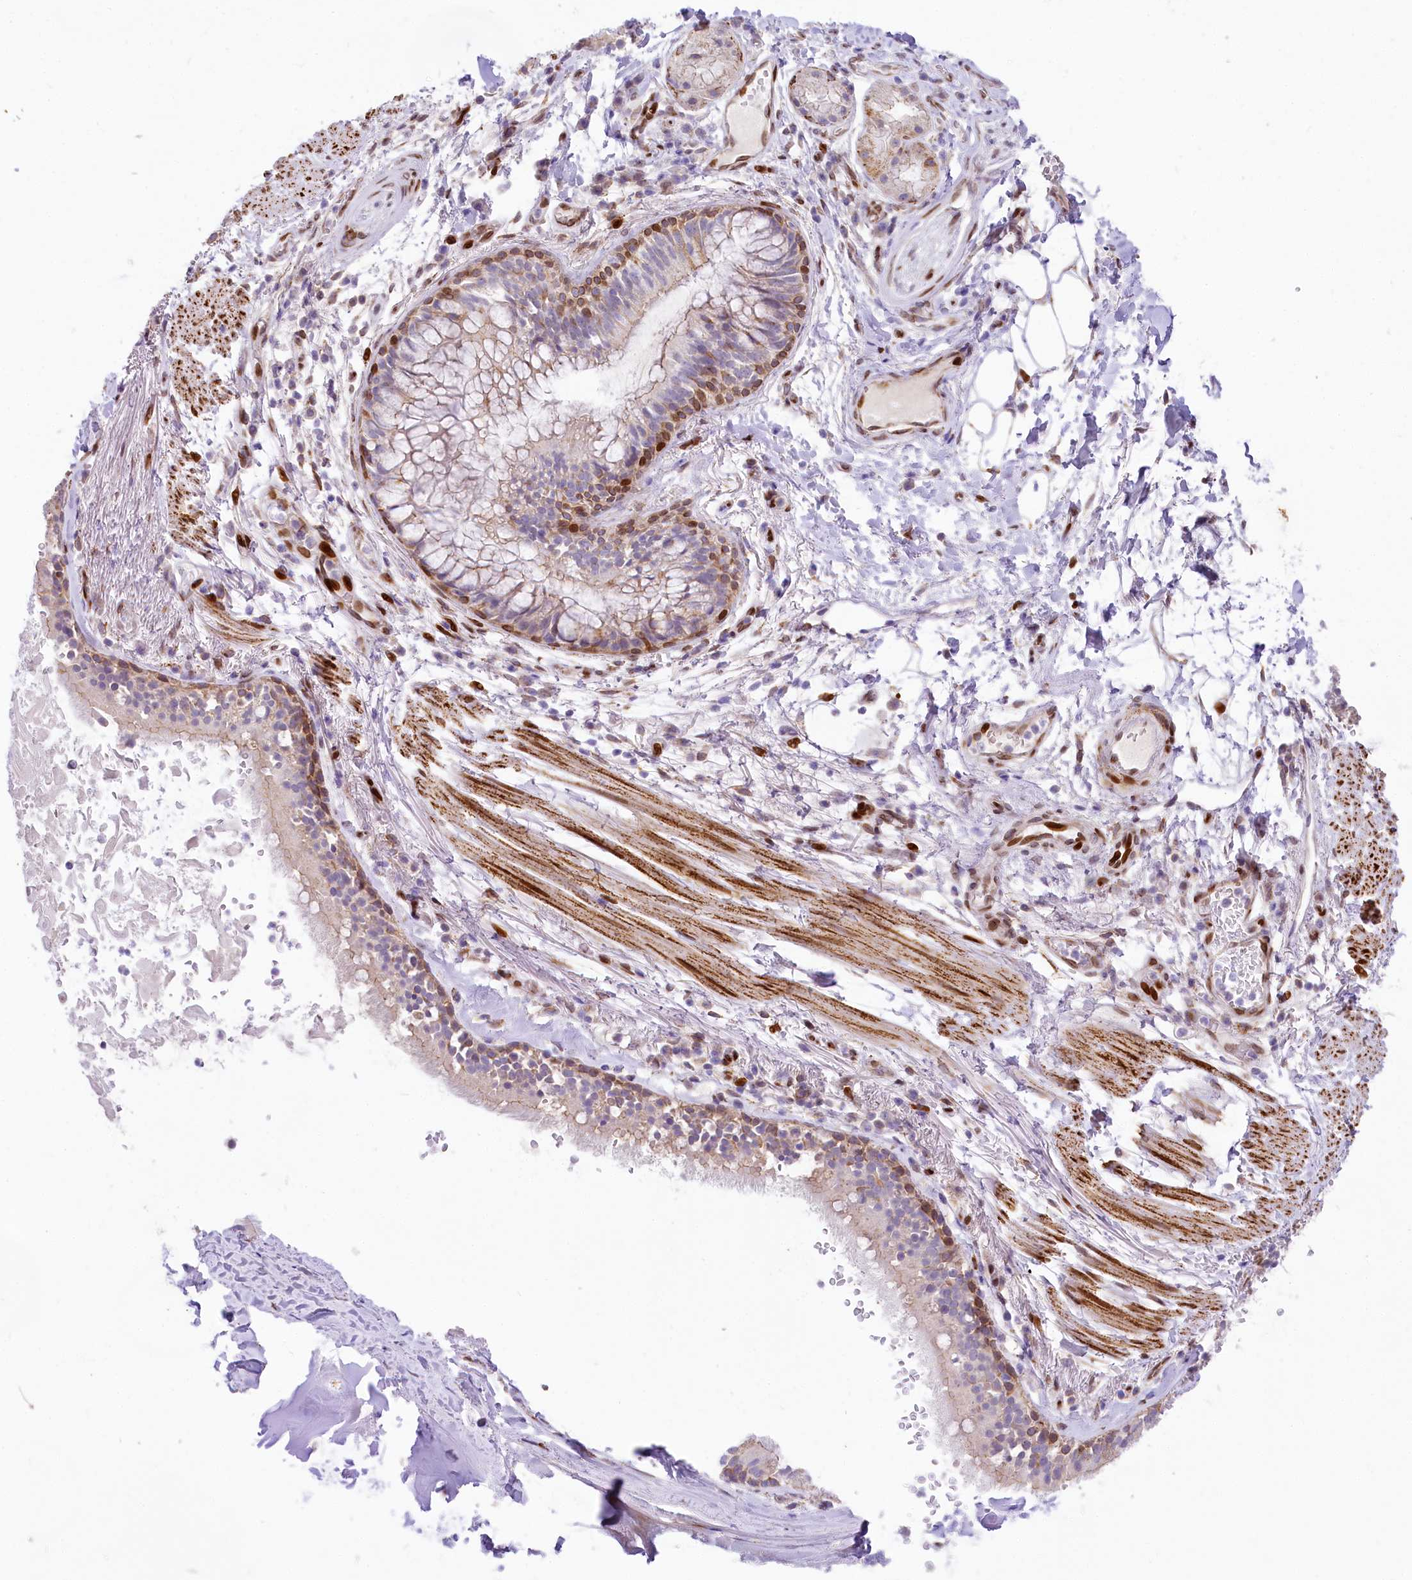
{"staining": {"intensity": "negative", "quantity": "none", "location": "none"}, "tissue": "adipose tissue", "cell_type": "Adipocytes", "image_type": "normal", "snomed": [{"axis": "morphology", "description": "Normal tissue, NOS"}, {"axis": "topography", "description": "Lymph node"}, {"axis": "topography", "description": "Cartilage tissue"}, {"axis": "topography", "description": "Bronchus"}], "caption": "Immunohistochemical staining of benign human adipose tissue reveals no significant expression in adipocytes. (IHC, brightfield microscopy, high magnification).", "gene": "PPIP5K2", "patient": {"sex": "male", "age": 63}}